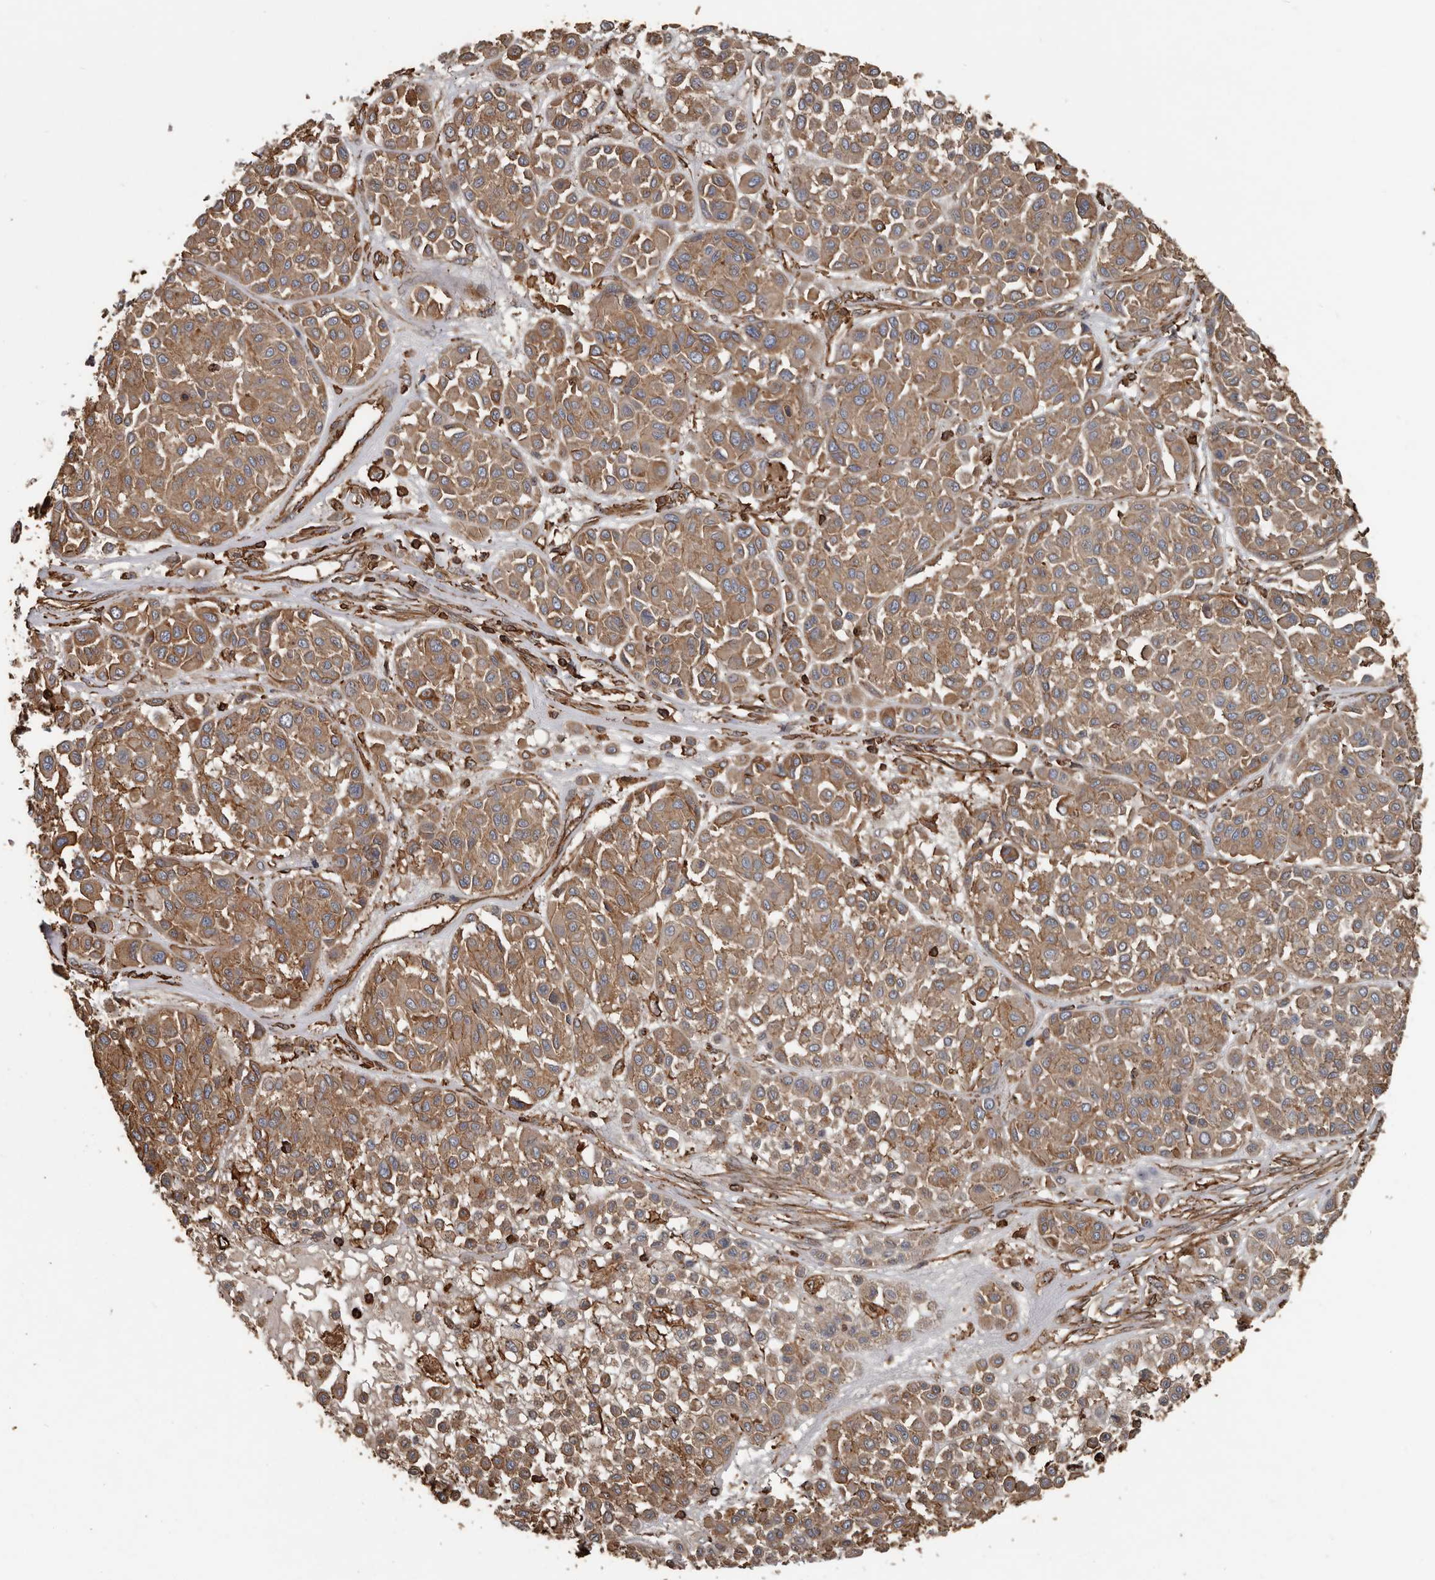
{"staining": {"intensity": "strong", "quantity": ">75%", "location": "cytoplasmic/membranous"}, "tissue": "melanoma", "cell_type": "Tumor cells", "image_type": "cancer", "snomed": [{"axis": "morphology", "description": "Malignant melanoma, Metastatic site"}, {"axis": "topography", "description": "Soft tissue"}], "caption": "DAB (3,3'-diaminobenzidine) immunohistochemical staining of human melanoma shows strong cytoplasmic/membranous protein staining in approximately >75% of tumor cells. The staining was performed using DAB (3,3'-diaminobenzidine) to visualize the protein expression in brown, while the nuclei were stained in blue with hematoxylin (Magnification: 20x).", "gene": "DENND6B", "patient": {"sex": "male", "age": 41}}